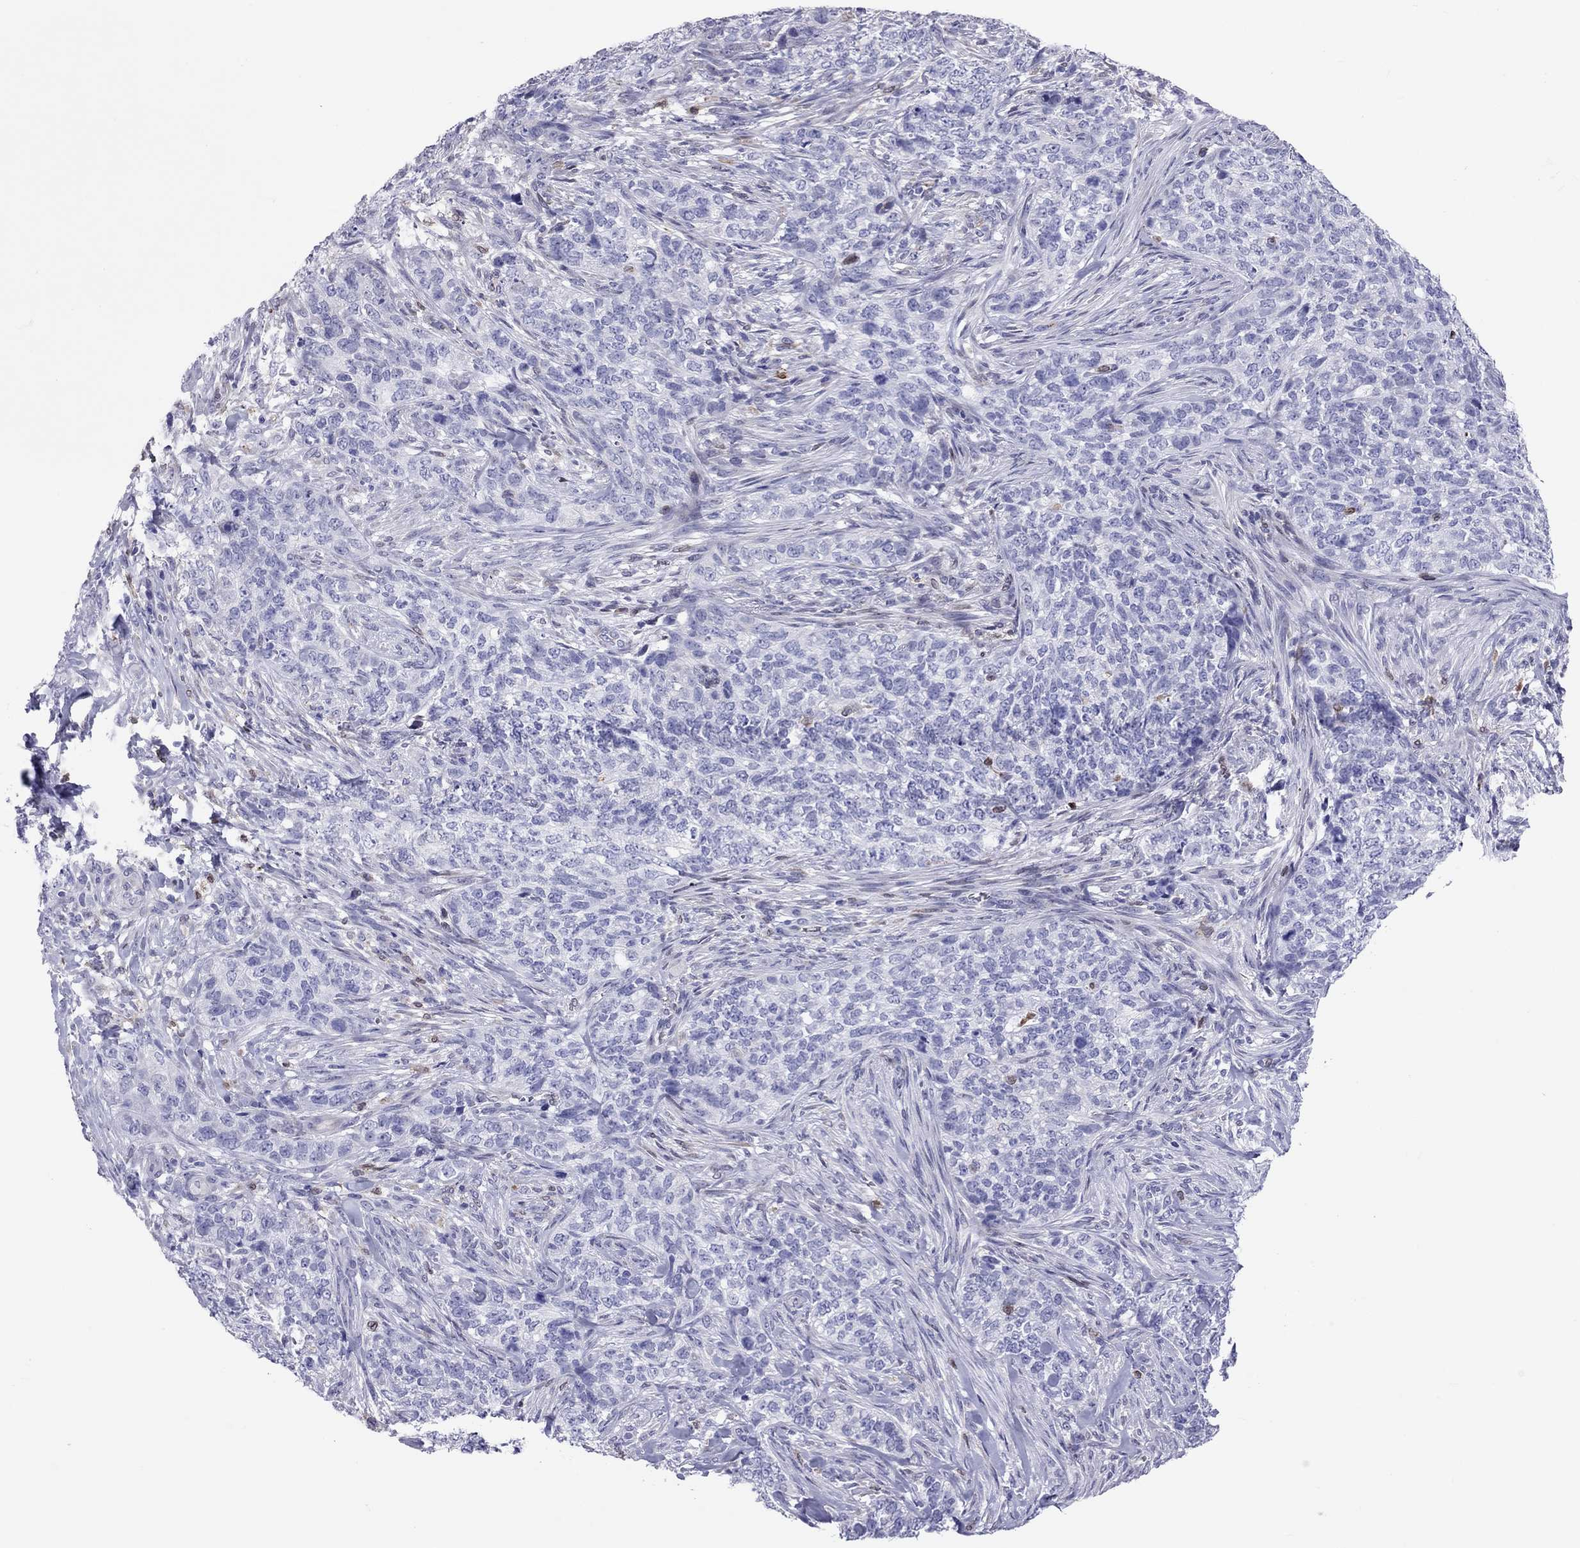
{"staining": {"intensity": "negative", "quantity": "none", "location": "none"}, "tissue": "skin cancer", "cell_type": "Tumor cells", "image_type": "cancer", "snomed": [{"axis": "morphology", "description": "Basal cell carcinoma"}, {"axis": "topography", "description": "Skin"}], "caption": "IHC of human basal cell carcinoma (skin) shows no positivity in tumor cells.", "gene": "ADORA2A", "patient": {"sex": "female", "age": 69}}